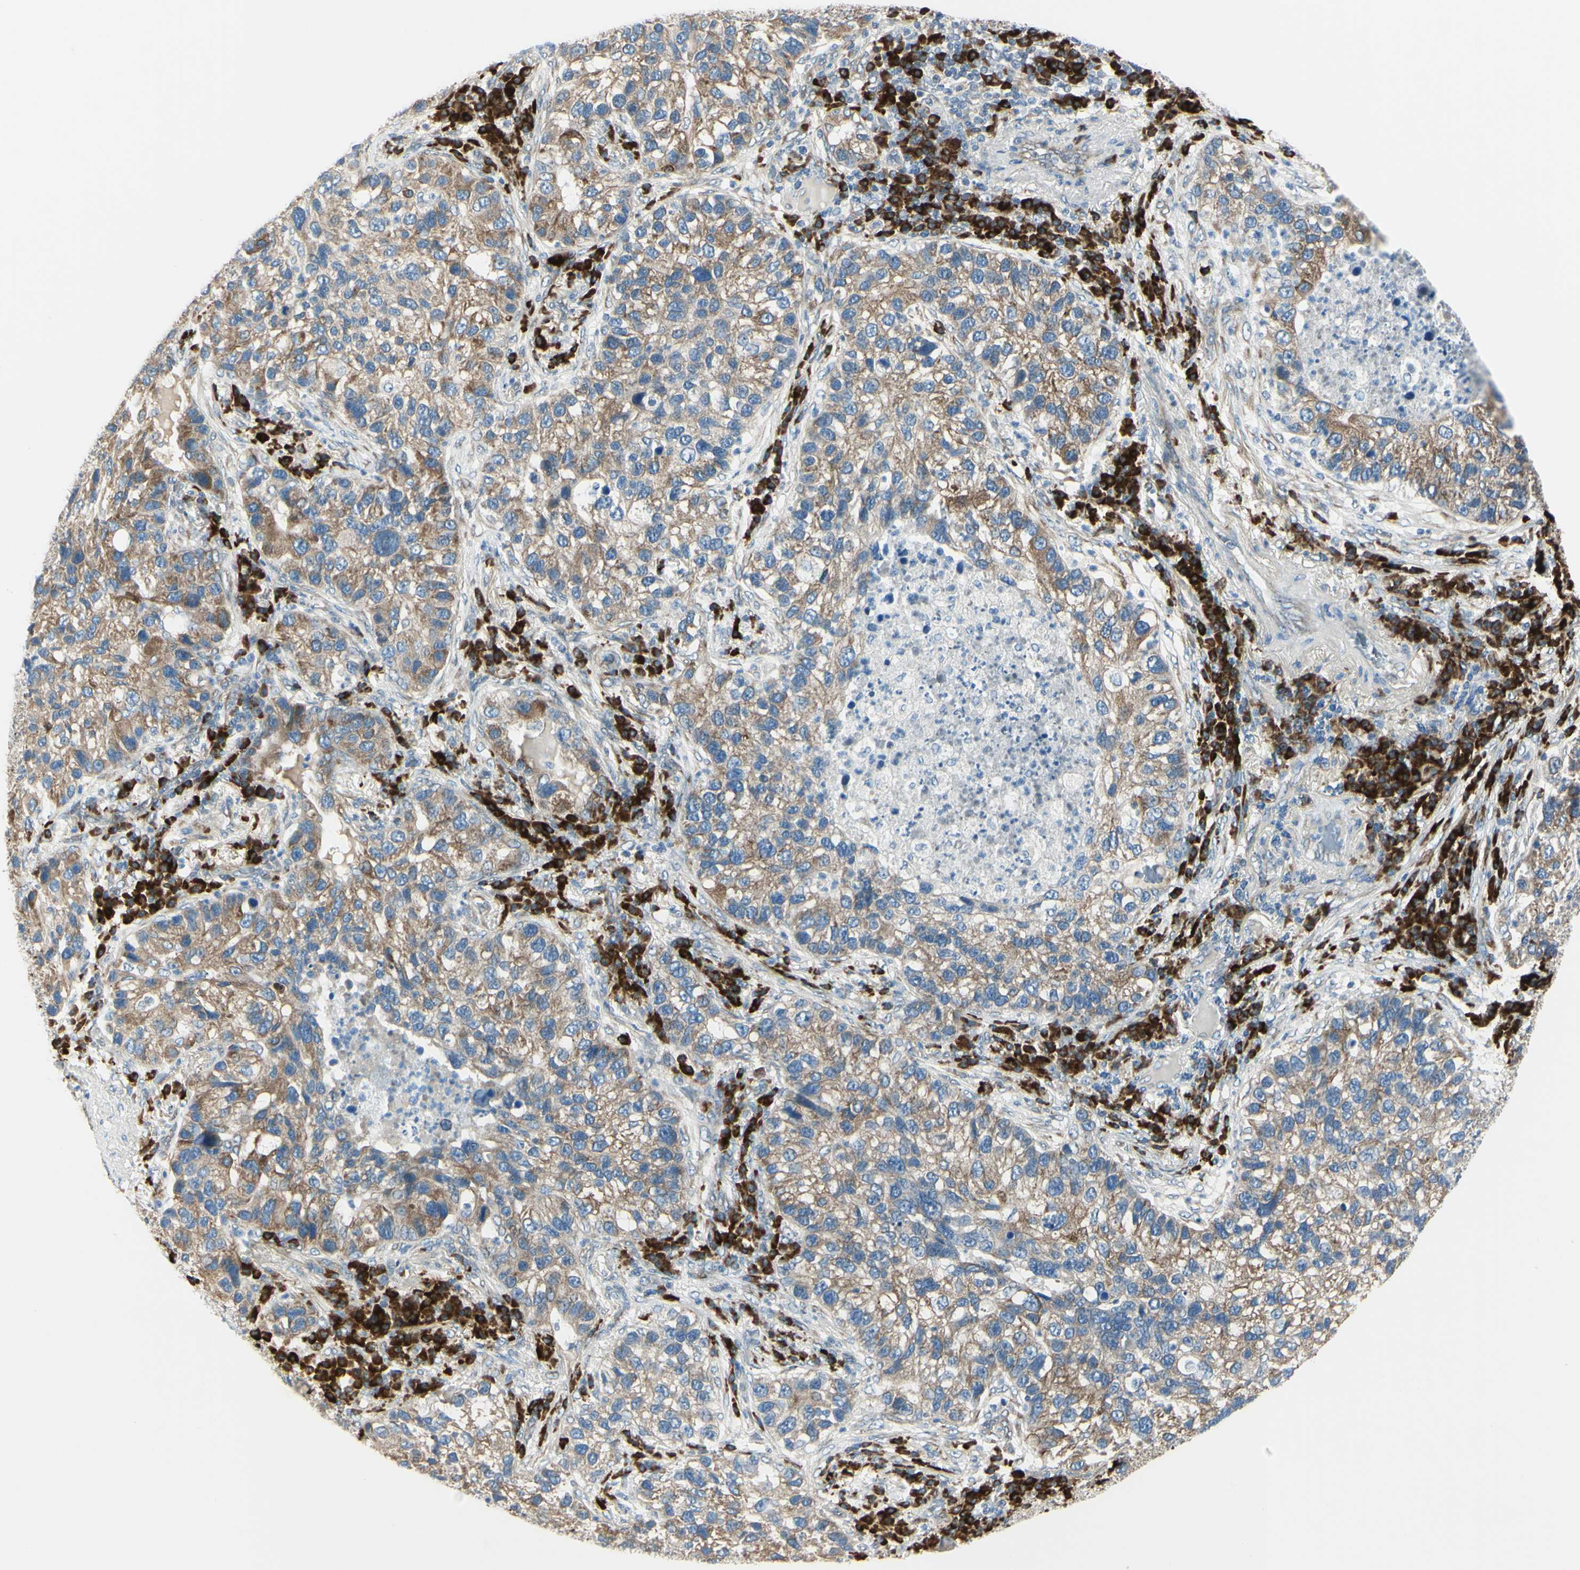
{"staining": {"intensity": "moderate", "quantity": ">75%", "location": "cytoplasmic/membranous"}, "tissue": "lung cancer", "cell_type": "Tumor cells", "image_type": "cancer", "snomed": [{"axis": "morphology", "description": "Normal tissue, NOS"}, {"axis": "morphology", "description": "Adenocarcinoma, NOS"}, {"axis": "topography", "description": "Bronchus"}, {"axis": "topography", "description": "Lung"}], "caption": "A photomicrograph showing moderate cytoplasmic/membranous expression in about >75% of tumor cells in adenocarcinoma (lung), as visualized by brown immunohistochemical staining.", "gene": "SELENOS", "patient": {"sex": "male", "age": 54}}